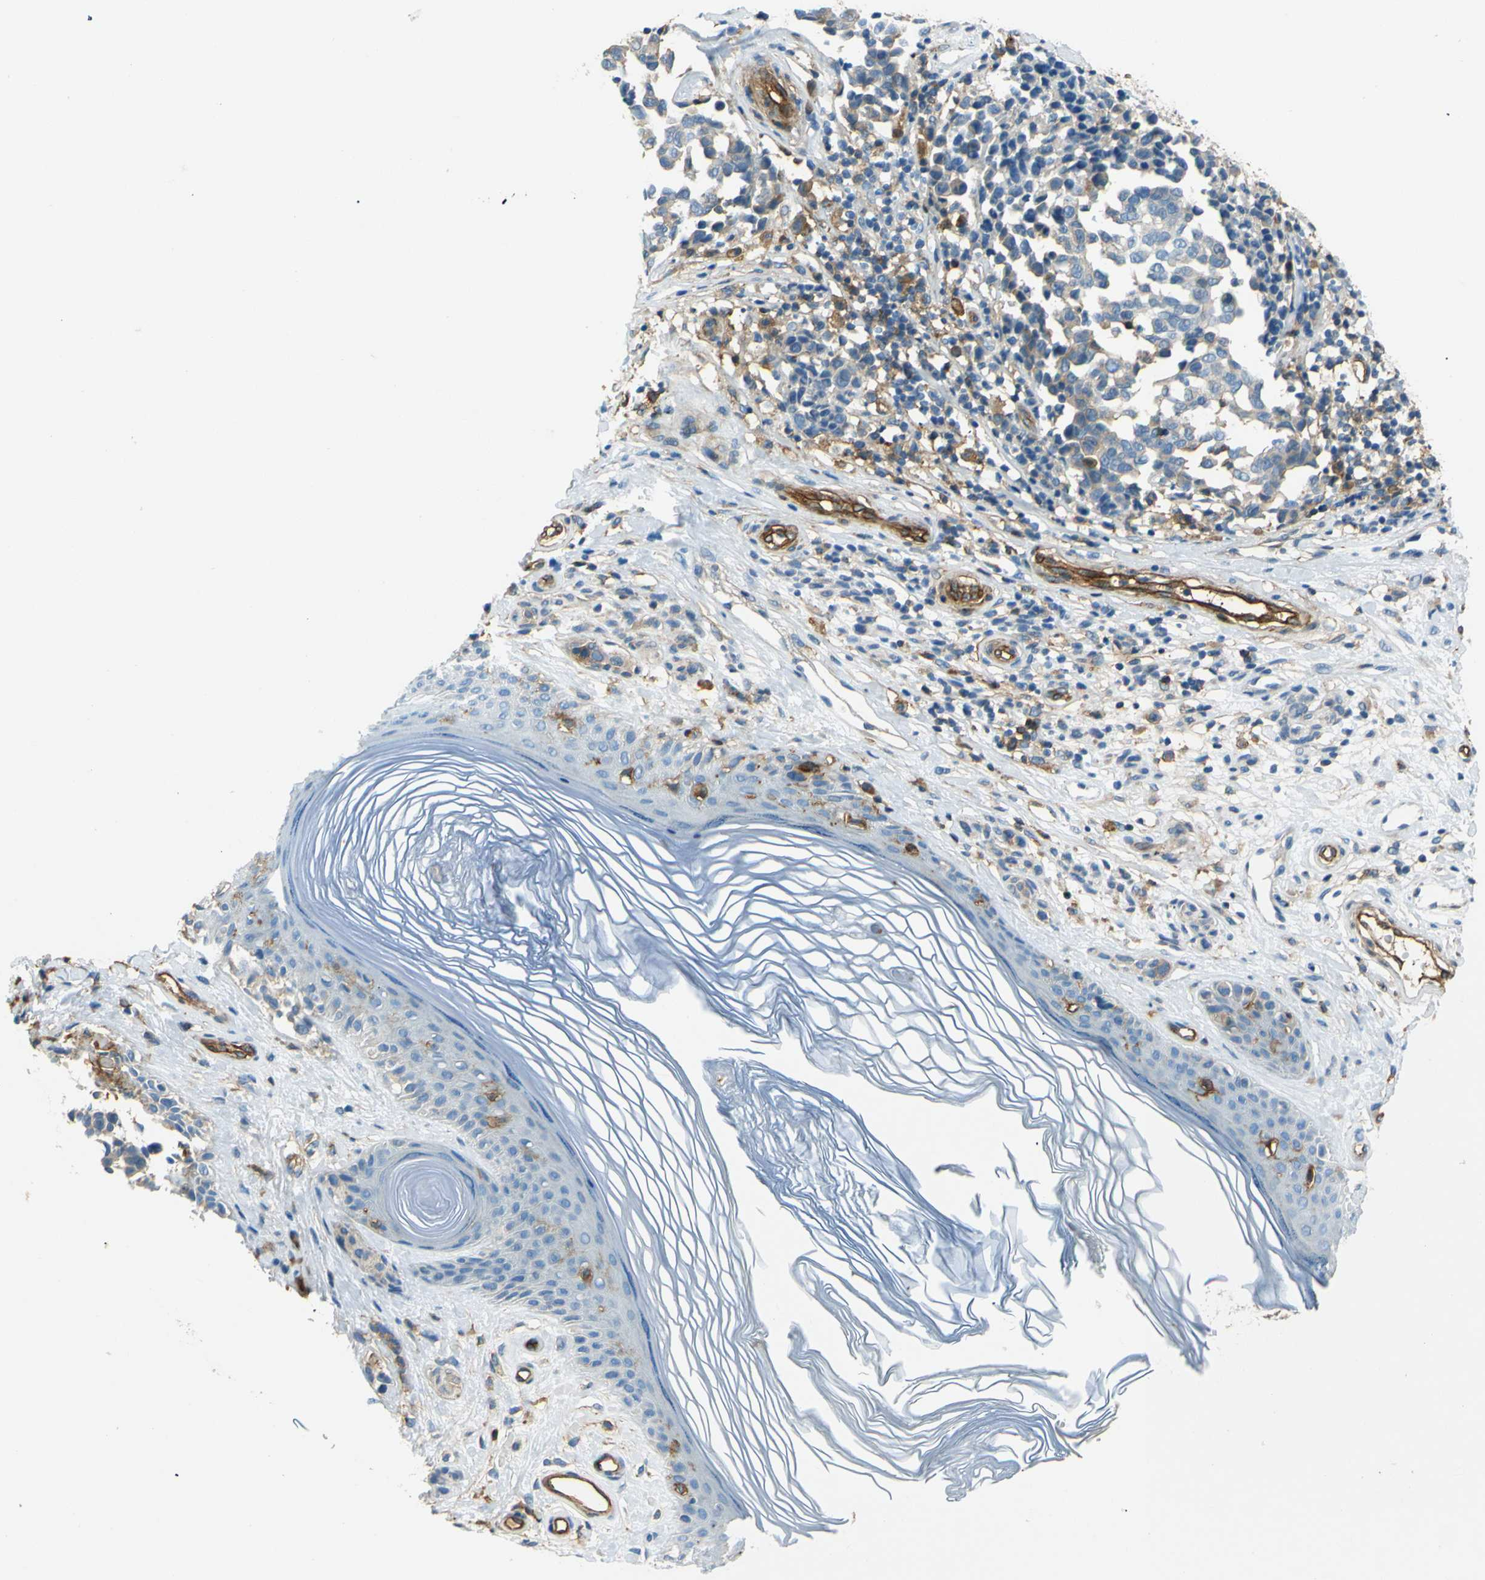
{"staining": {"intensity": "negative", "quantity": "none", "location": "none"}, "tissue": "melanoma", "cell_type": "Tumor cells", "image_type": "cancer", "snomed": [{"axis": "morphology", "description": "Malignant melanoma, NOS"}, {"axis": "topography", "description": "Skin"}], "caption": "Immunohistochemistry (IHC) photomicrograph of neoplastic tissue: human malignant melanoma stained with DAB reveals no significant protein staining in tumor cells. (DAB (3,3'-diaminobenzidine) immunohistochemistry visualized using brightfield microscopy, high magnification).", "gene": "ENTPD1", "patient": {"sex": "female", "age": 64}}